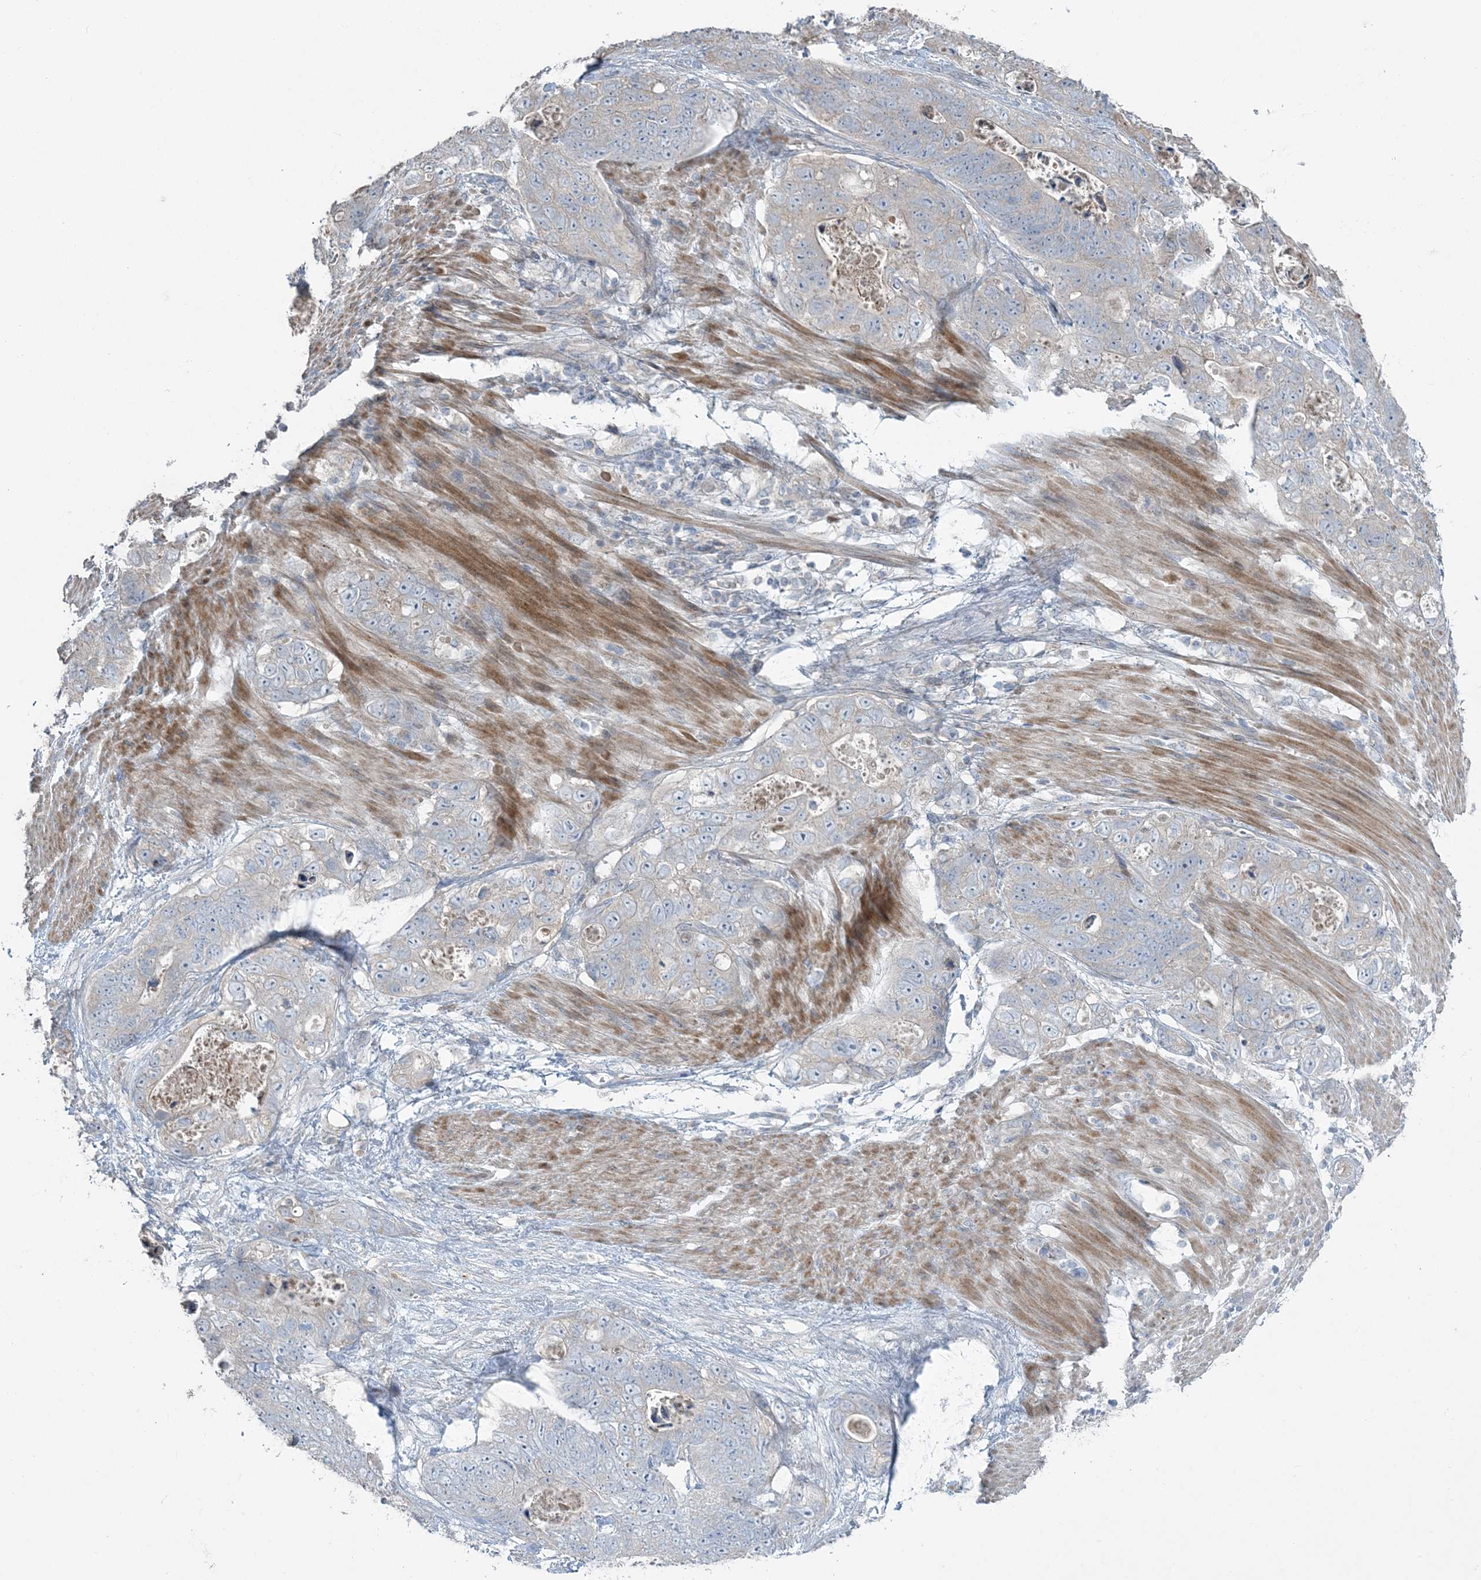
{"staining": {"intensity": "negative", "quantity": "none", "location": "none"}, "tissue": "stomach cancer", "cell_type": "Tumor cells", "image_type": "cancer", "snomed": [{"axis": "morphology", "description": "Normal tissue, NOS"}, {"axis": "morphology", "description": "Adenocarcinoma, NOS"}, {"axis": "topography", "description": "Stomach"}], "caption": "Stomach cancer (adenocarcinoma) was stained to show a protein in brown. There is no significant expression in tumor cells. (DAB IHC, high magnification).", "gene": "SLC4A10", "patient": {"sex": "female", "age": 89}}